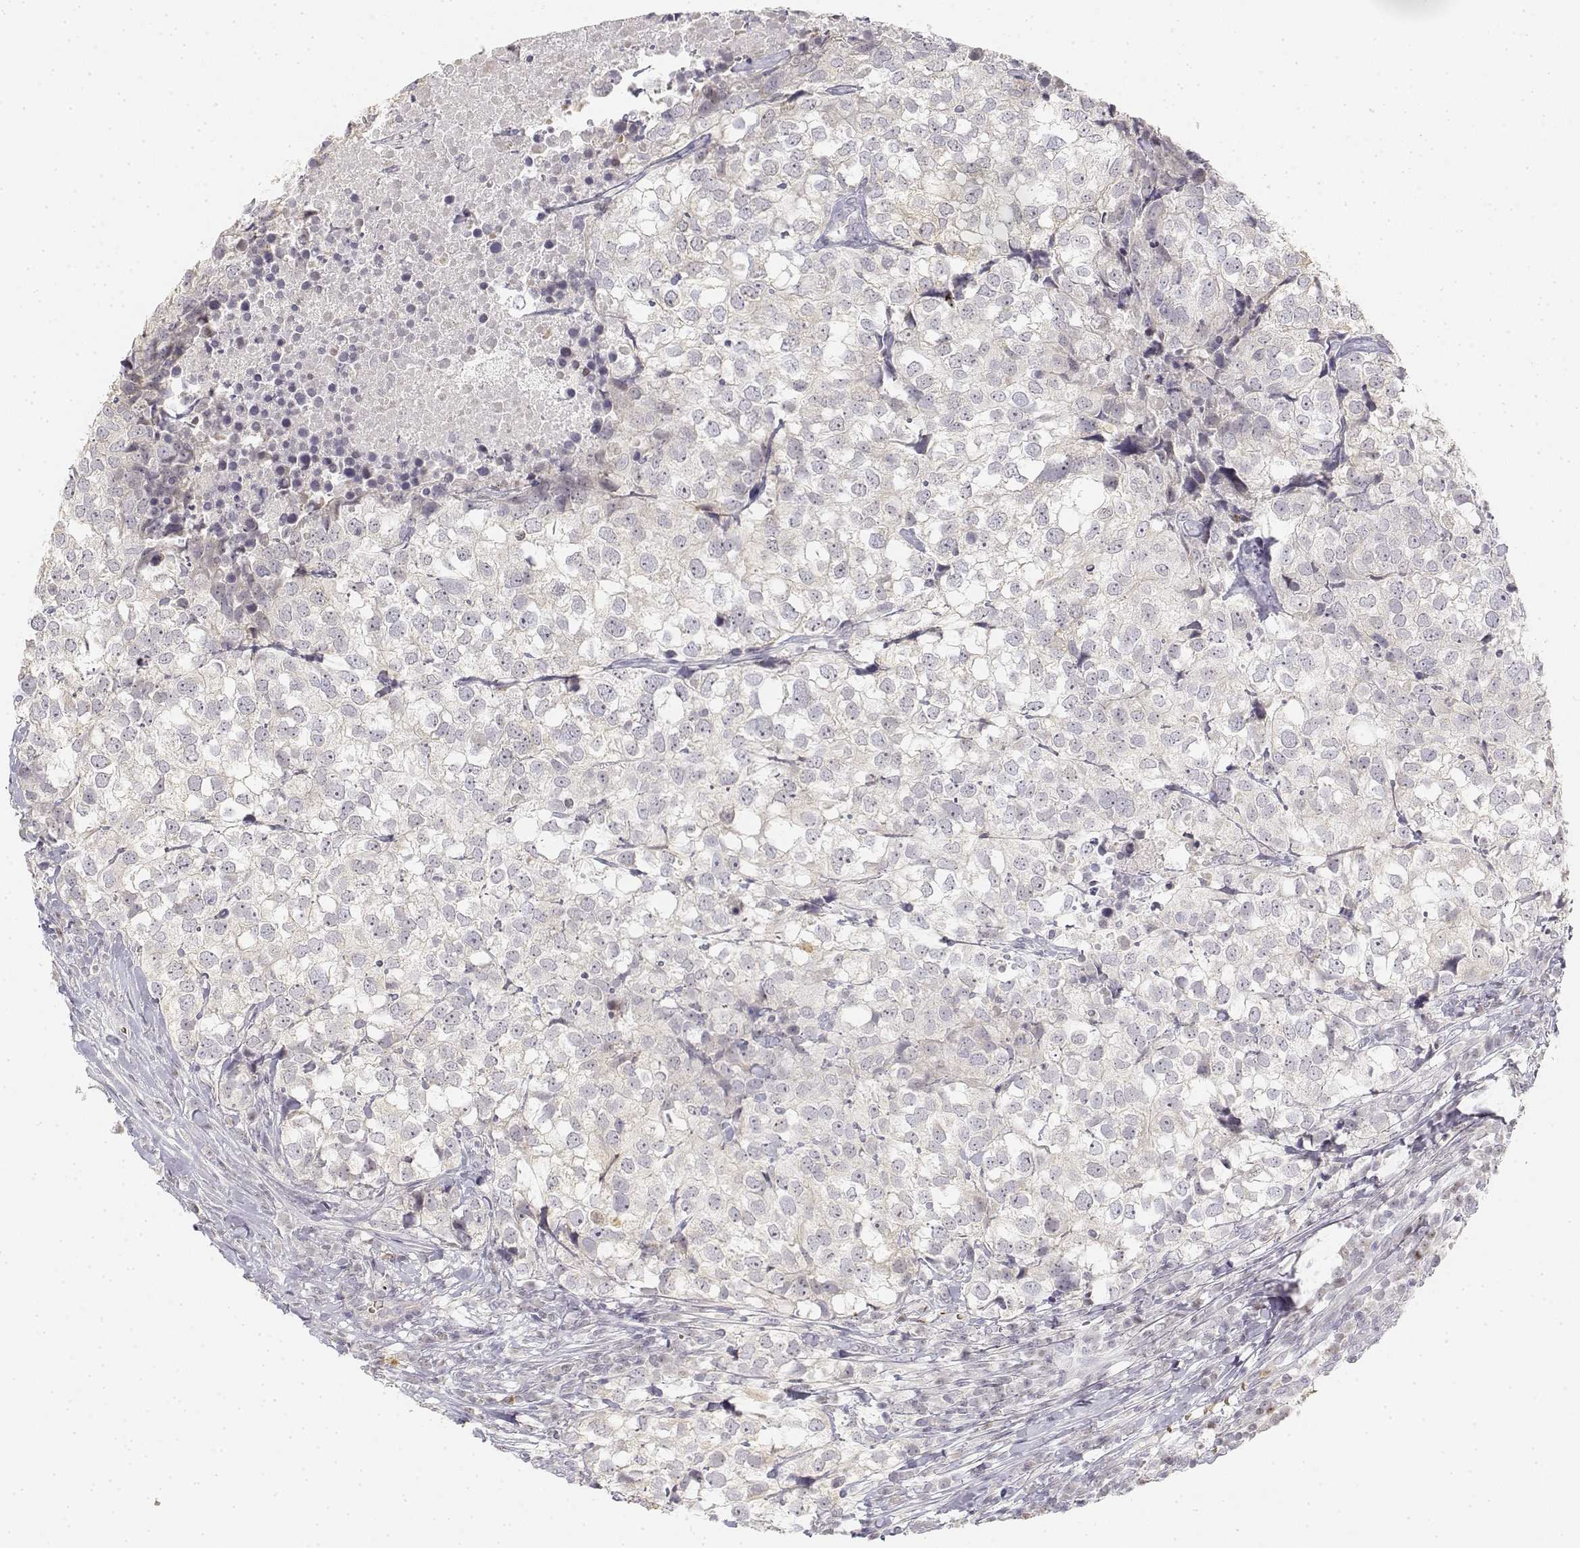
{"staining": {"intensity": "negative", "quantity": "none", "location": "none"}, "tissue": "breast cancer", "cell_type": "Tumor cells", "image_type": "cancer", "snomed": [{"axis": "morphology", "description": "Duct carcinoma"}, {"axis": "topography", "description": "Breast"}], "caption": "This is a micrograph of immunohistochemistry (IHC) staining of breast infiltrating ductal carcinoma, which shows no staining in tumor cells.", "gene": "GLIPR1L2", "patient": {"sex": "female", "age": 30}}